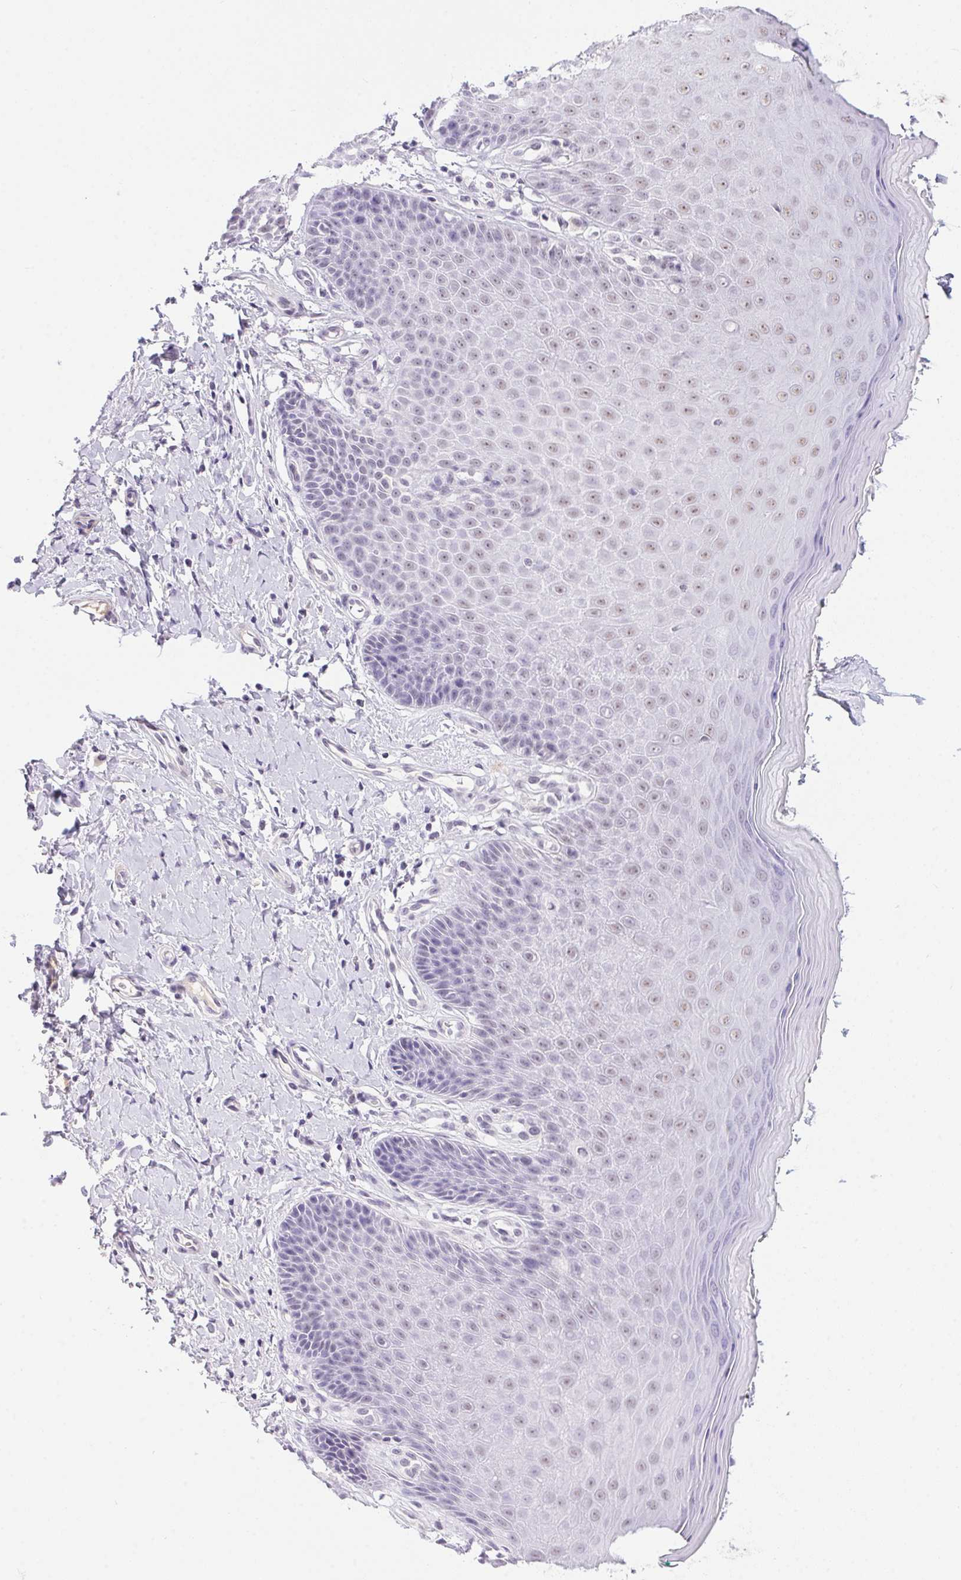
{"staining": {"intensity": "weak", "quantity": "<25%", "location": "nuclear"}, "tissue": "vagina", "cell_type": "Squamous epithelial cells", "image_type": "normal", "snomed": [{"axis": "morphology", "description": "Normal tissue, NOS"}, {"axis": "topography", "description": "Vagina"}], "caption": "Human vagina stained for a protein using IHC demonstrates no positivity in squamous epithelial cells.", "gene": "DDX17", "patient": {"sex": "female", "age": 83}}